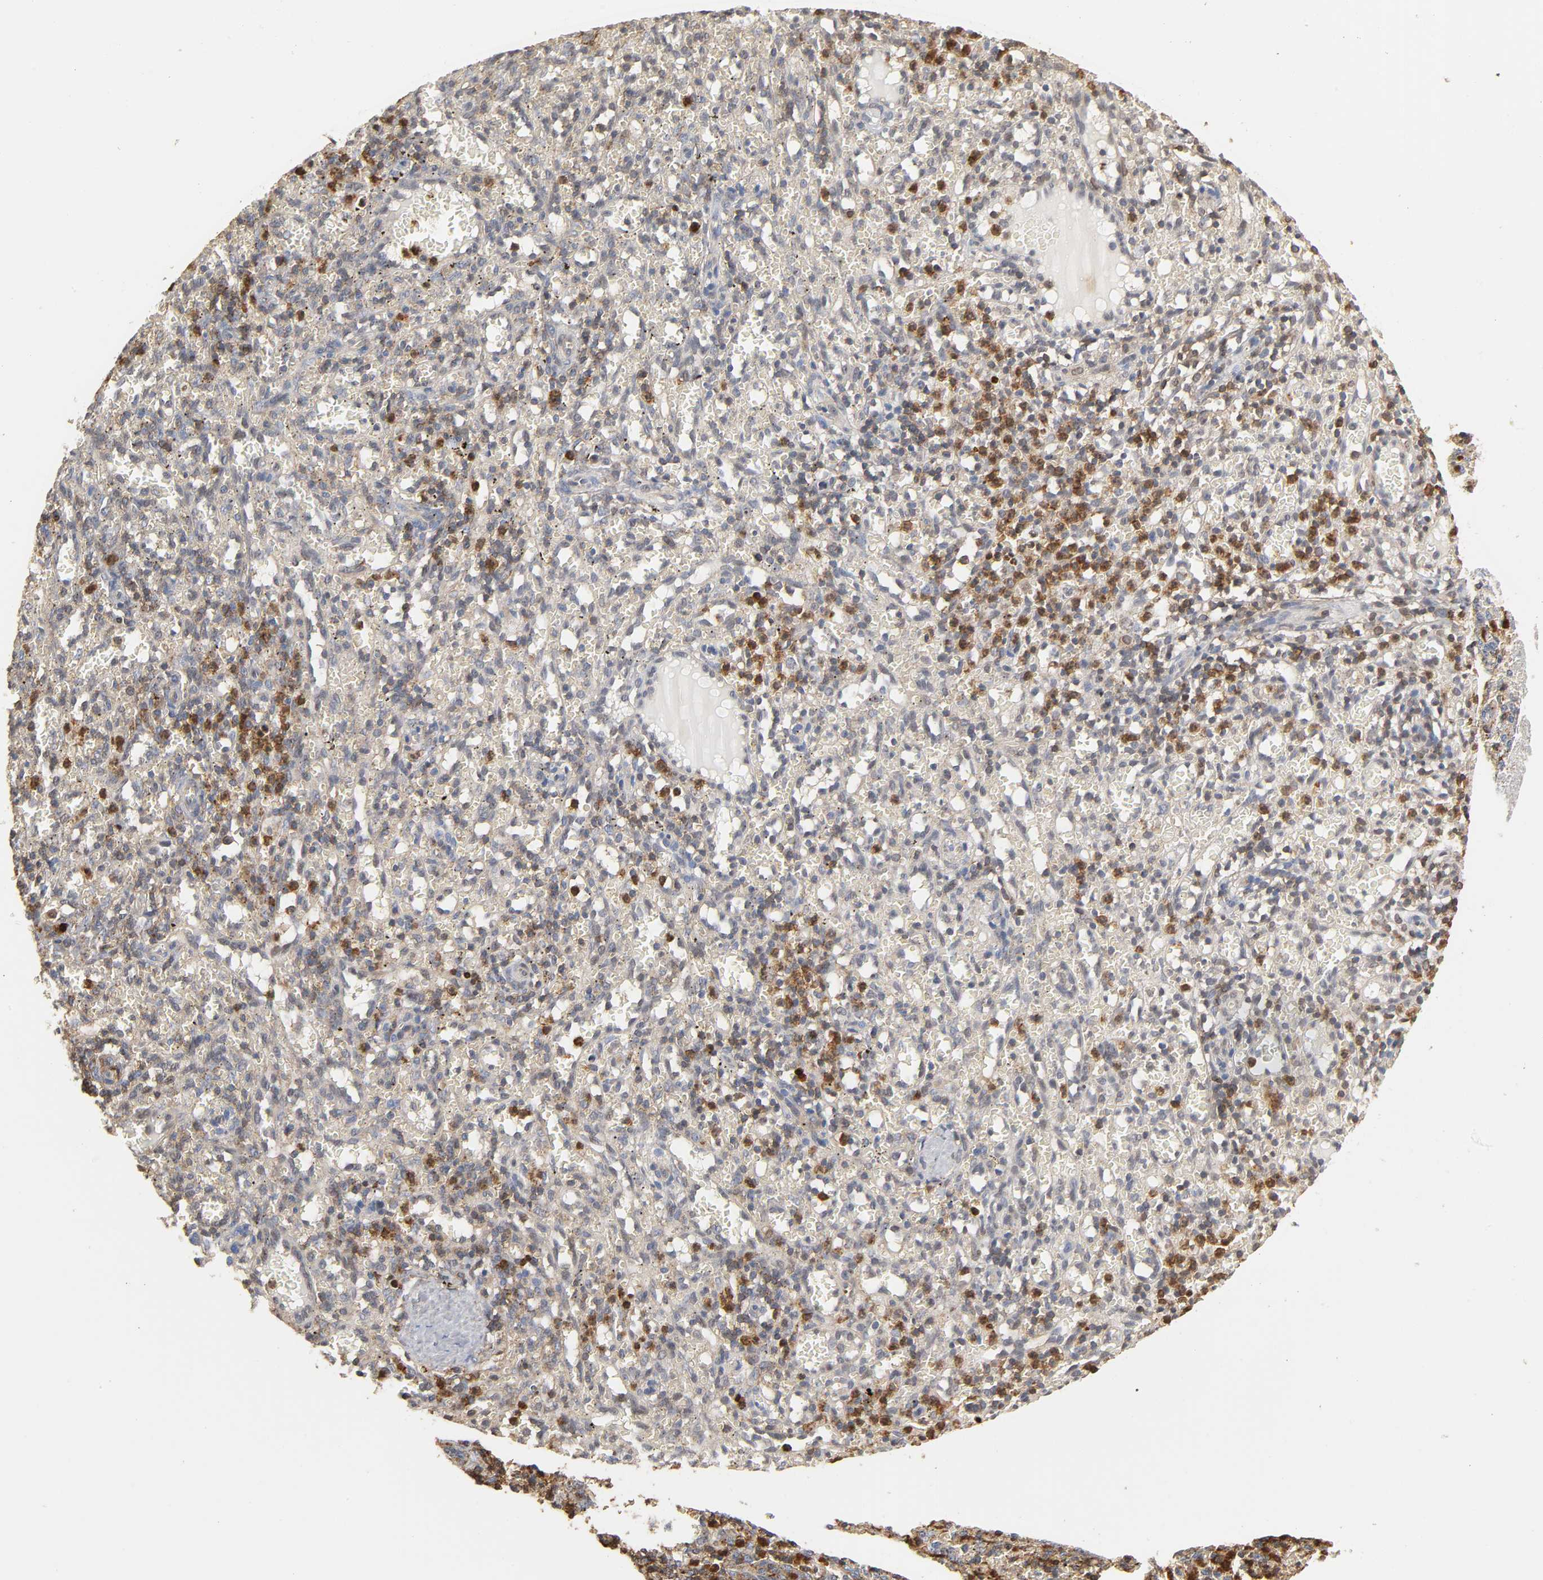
{"staining": {"intensity": "moderate", "quantity": "25%-75%", "location": "cytoplasmic/membranous"}, "tissue": "spleen", "cell_type": "Cells in red pulp", "image_type": "normal", "snomed": [{"axis": "morphology", "description": "Normal tissue, NOS"}, {"axis": "topography", "description": "Spleen"}], "caption": "This micrograph shows normal spleen stained with IHC to label a protein in brown. The cytoplasmic/membranous of cells in red pulp show moderate positivity for the protein. Nuclei are counter-stained blue.", "gene": "ANXA11", "patient": {"sex": "female", "age": 10}}